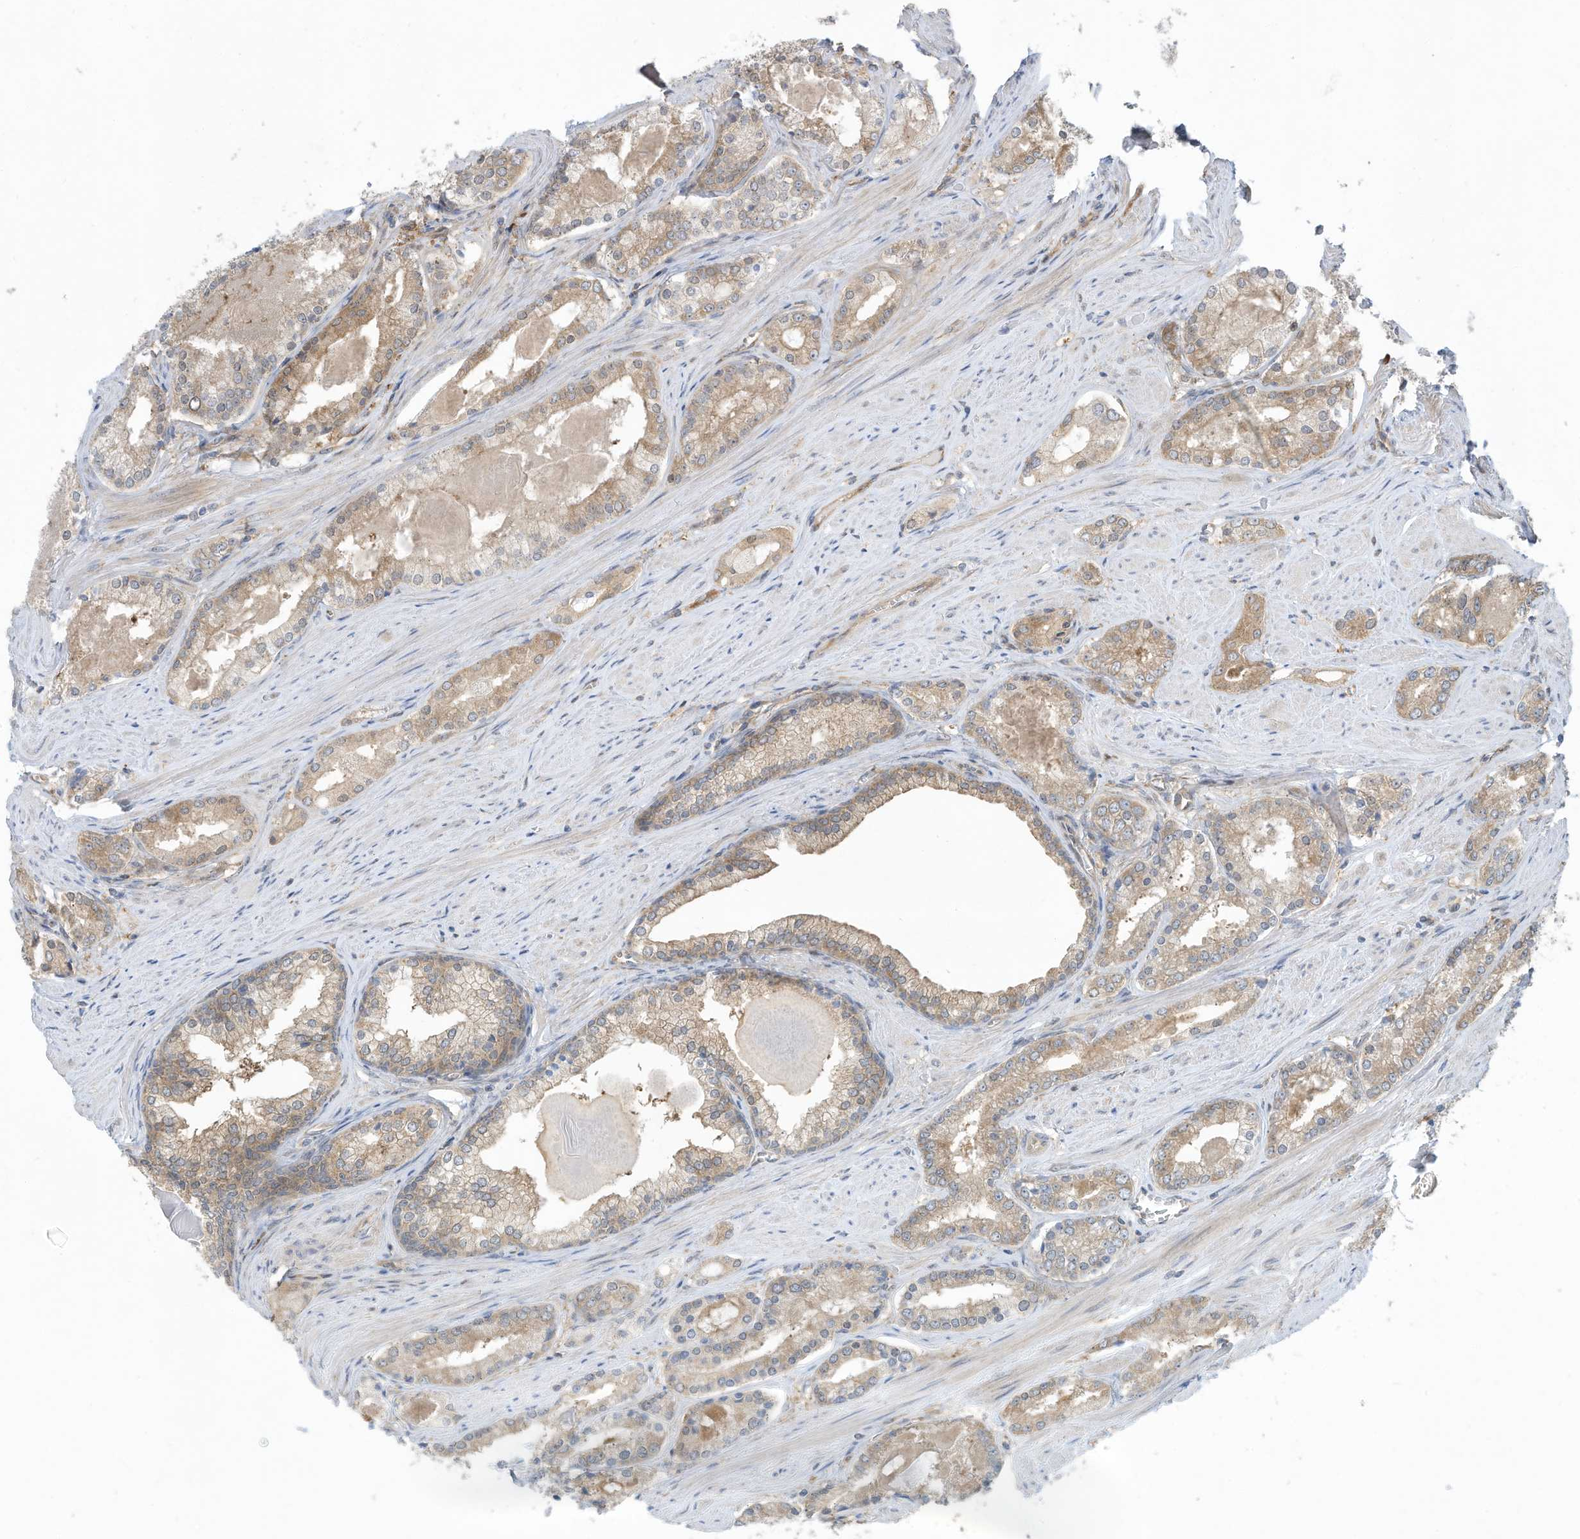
{"staining": {"intensity": "weak", "quantity": ">75%", "location": "cytoplasmic/membranous"}, "tissue": "prostate cancer", "cell_type": "Tumor cells", "image_type": "cancer", "snomed": [{"axis": "morphology", "description": "Adenocarcinoma, Low grade"}, {"axis": "topography", "description": "Prostate"}], "caption": "Prostate adenocarcinoma (low-grade) stained with a protein marker reveals weak staining in tumor cells.", "gene": "USE1", "patient": {"sex": "male", "age": 54}}